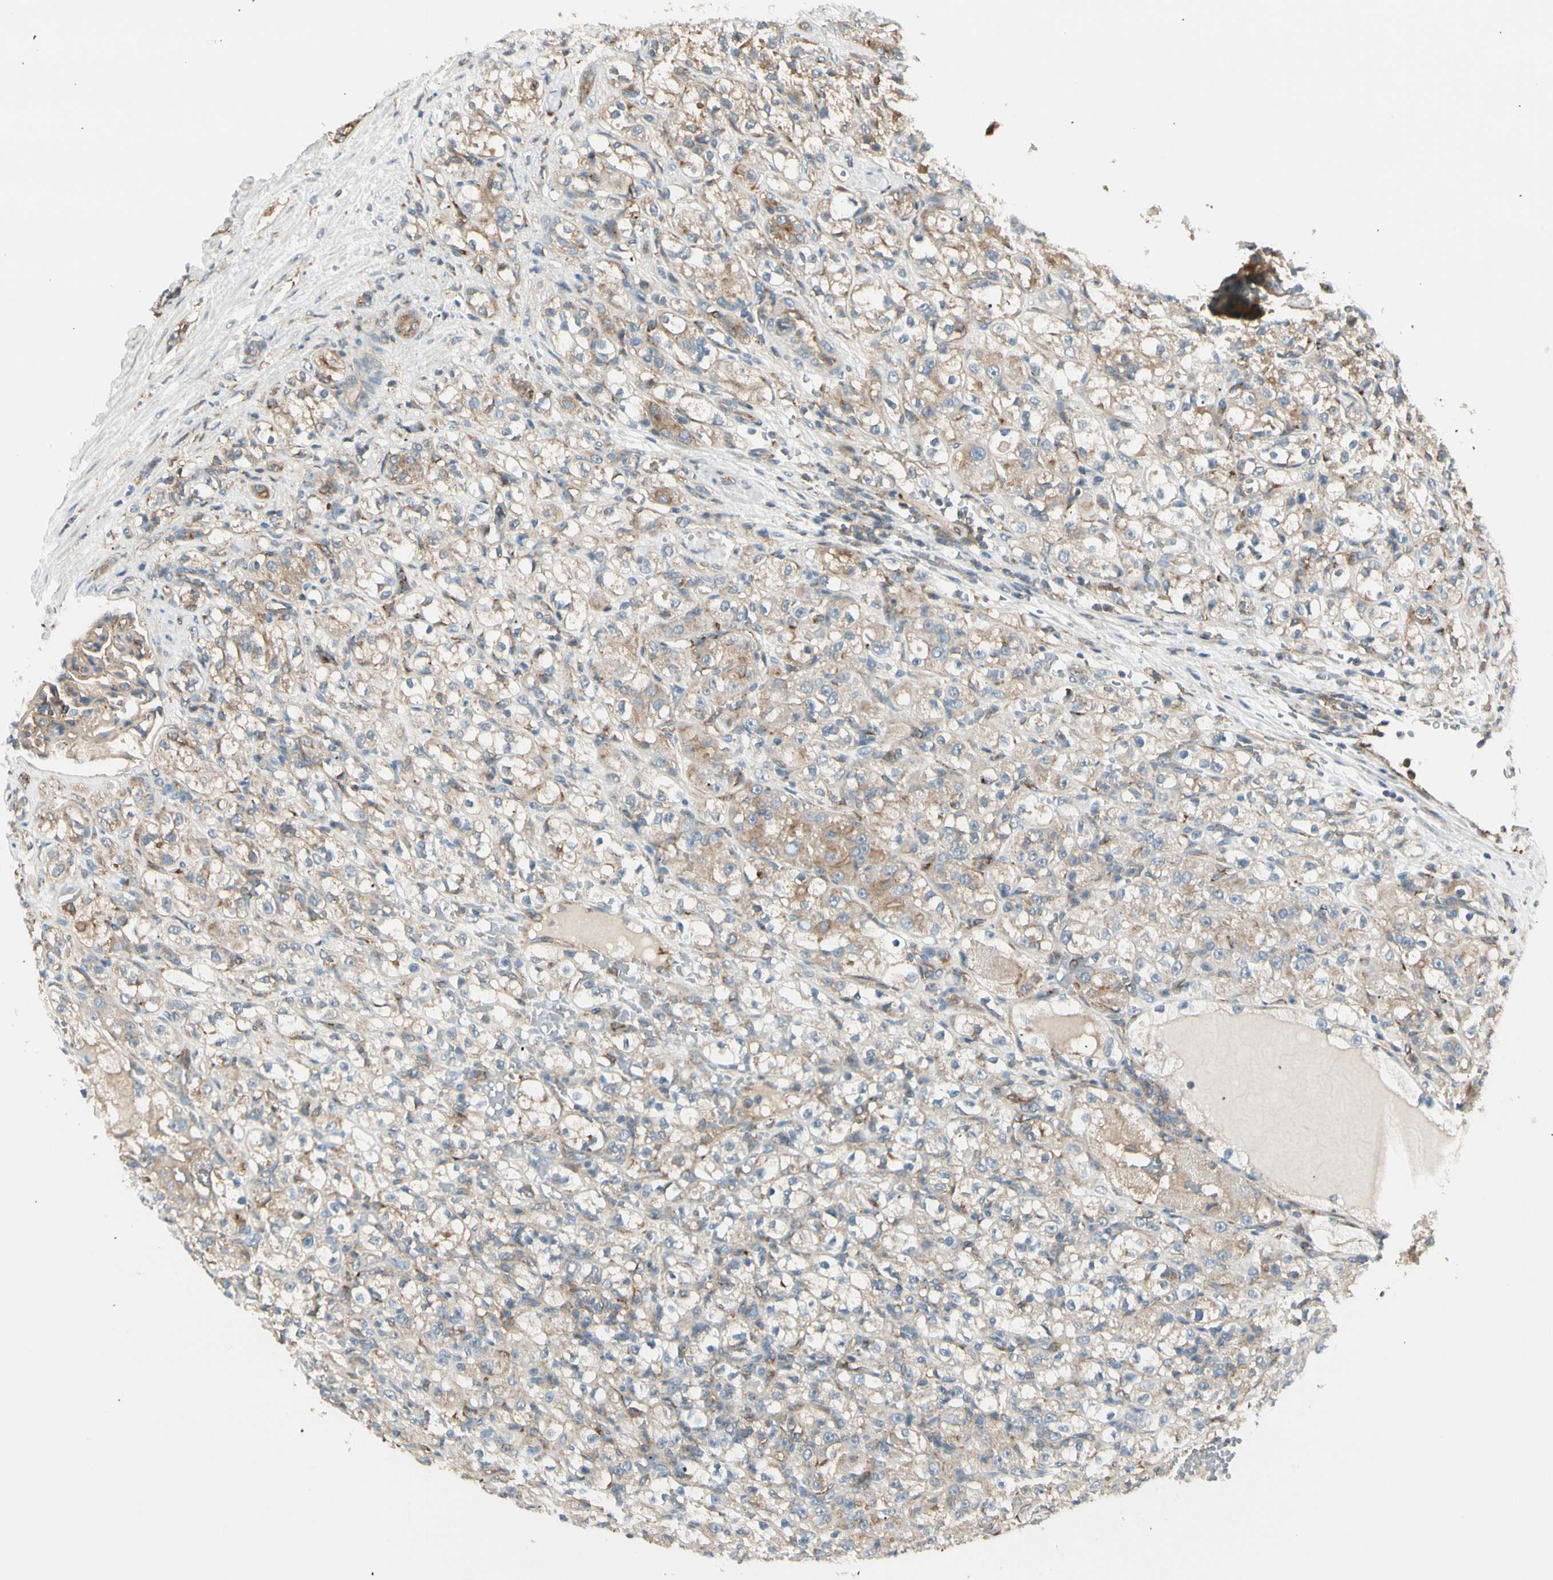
{"staining": {"intensity": "moderate", "quantity": "25%-75%", "location": "cytoplasmic/membranous"}, "tissue": "renal cancer", "cell_type": "Tumor cells", "image_type": "cancer", "snomed": [{"axis": "morphology", "description": "Normal tissue, NOS"}, {"axis": "morphology", "description": "Adenocarcinoma, NOS"}, {"axis": "topography", "description": "Kidney"}], "caption": "A micrograph of renal cancer stained for a protein demonstrates moderate cytoplasmic/membranous brown staining in tumor cells.", "gene": "AGFG1", "patient": {"sex": "male", "age": 61}}